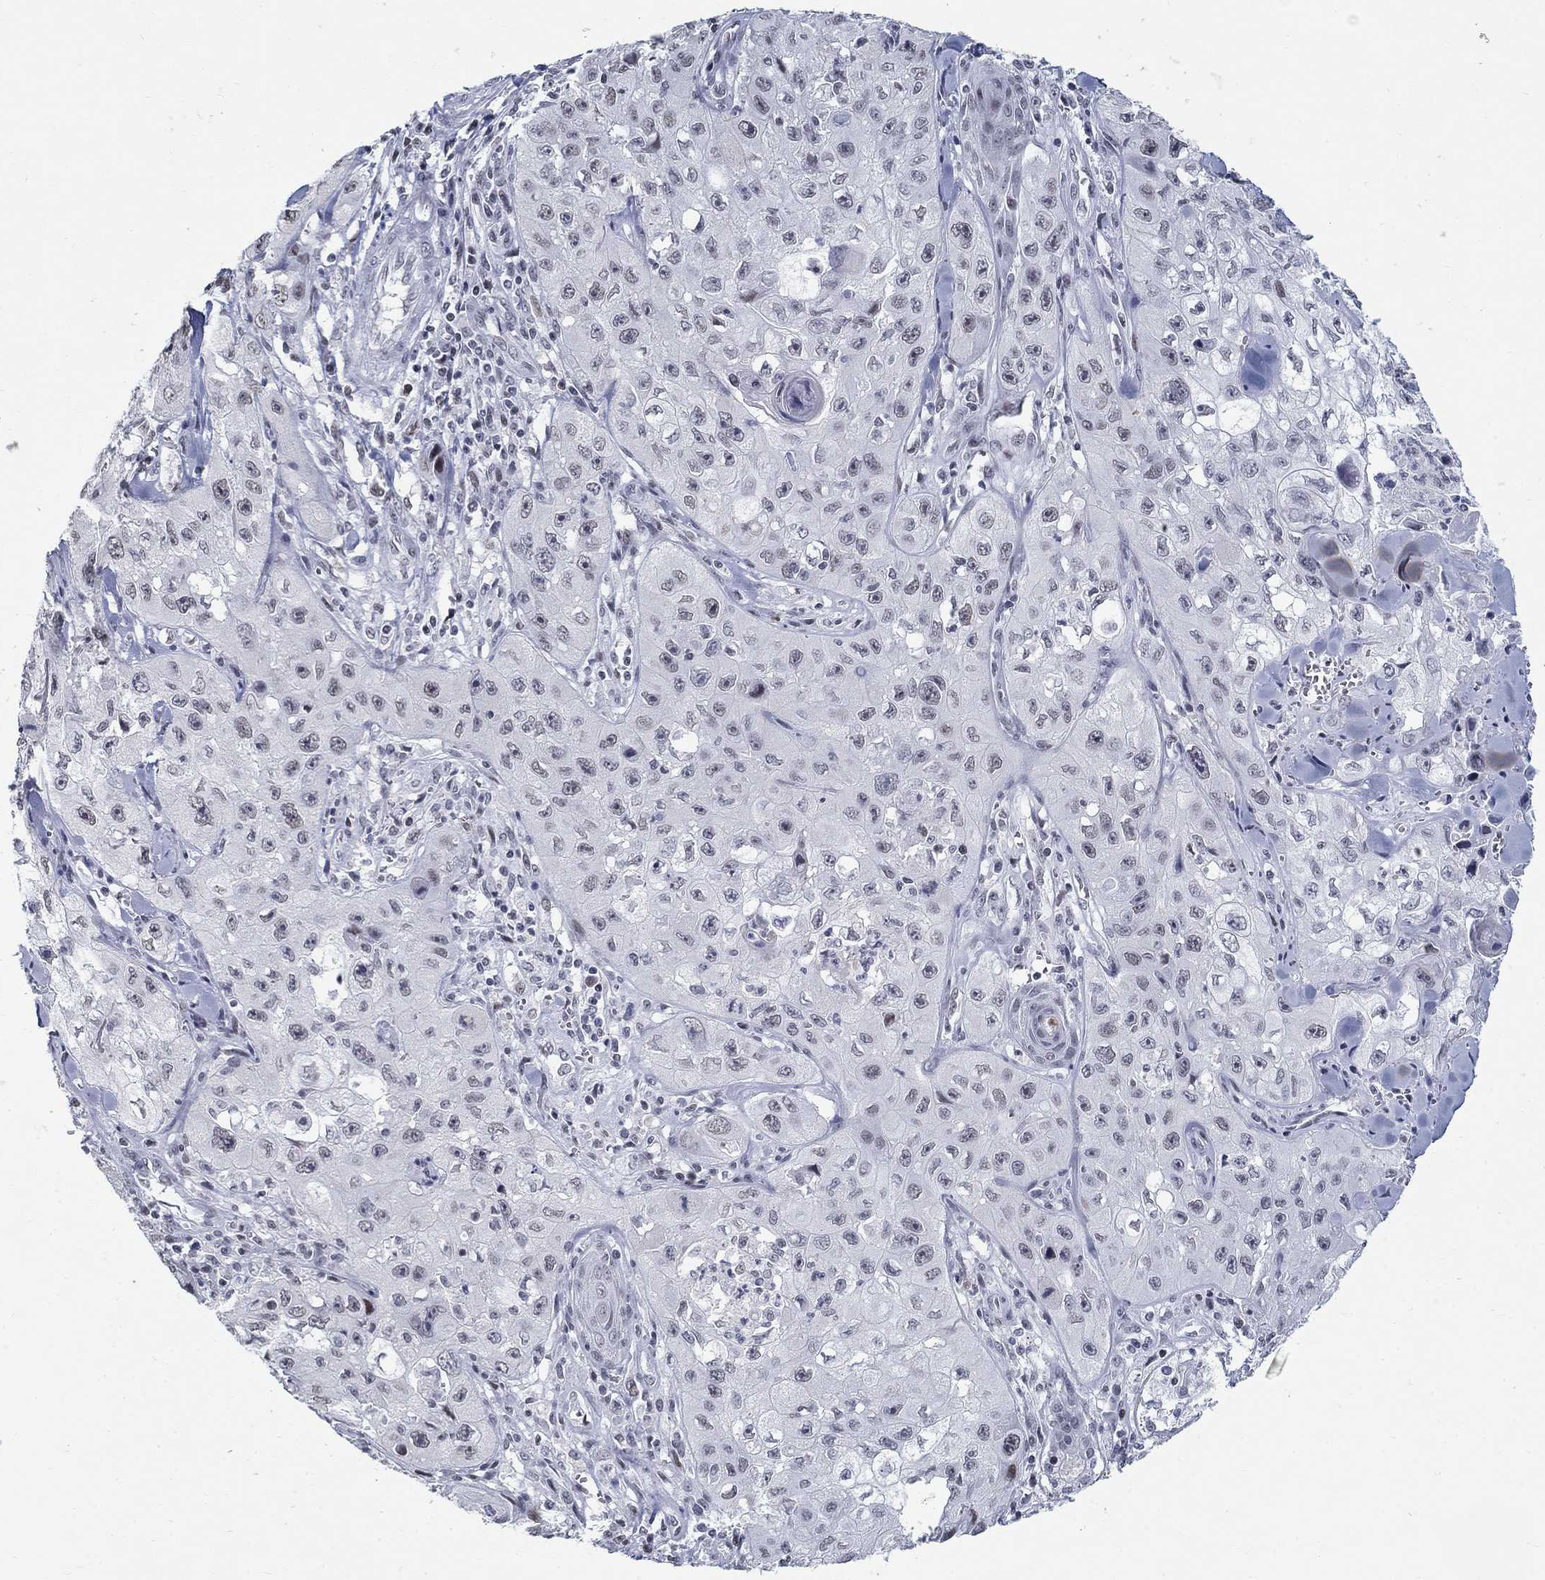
{"staining": {"intensity": "negative", "quantity": "none", "location": "none"}, "tissue": "skin cancer", "cell_type": "Tumor cells", "image_type": "cancer", "snomed": [{"axis": "morphology", "description": "Squamous cell carcinoma, NOS"}, {"axis": "topography", "description": "Skin"}, {"axis": "topography", "description": "Subcutis"}], "caption": "A micrograph of human skin cancer (squamous cell carcinoma) is negative for staining in tumor cells.", "gene": "BHLHE22", "patient": {"sex": "male", "age": 73}}